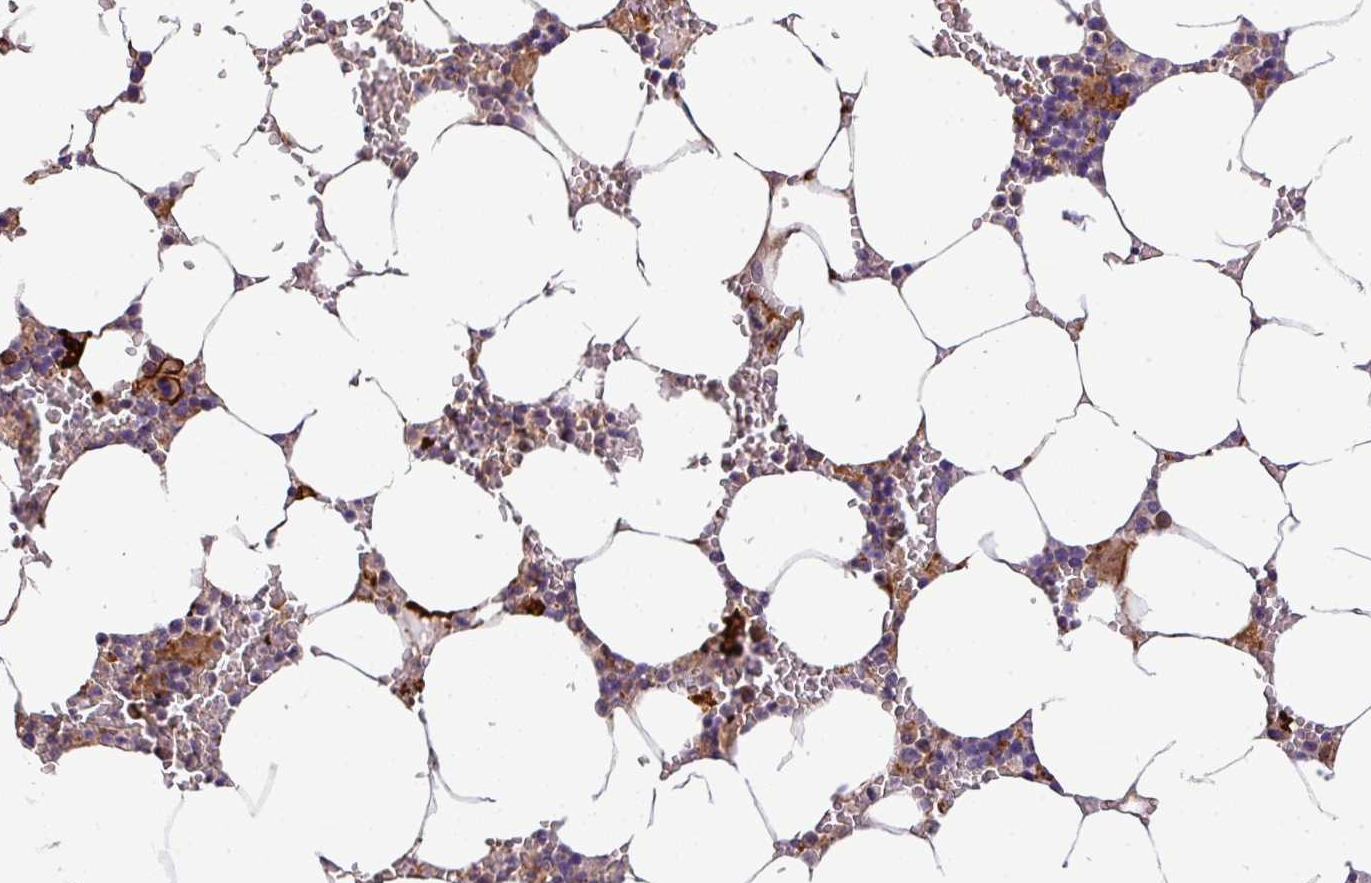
{"staining": {"intensity": "moderate", "quantity": "<25%", "location": "cytoplasmic/membranous"}, "tissue": "bone marrow", "cell_type": "Hematopoietic cells", "image_type": "normal", "snomed": [{"axis": "morphology", "description": "Normal tissue, NOS"}, {"axis": "topography", "description": "Bone marrow"}], "caption": "Immunohistochemistry (IHC) (DAB) staining of benign bone marrow shows moderate cytoplasmic/membranous protein expression in about <25% of hematopoietic cells. The staining was performed using DAB (3,3'-diaminobenzidine) to visualize the protein expression in brown, while the nuclei were stained in blue with hematoxylin (Magnification: 20x).", "gene": "CASS4", "patient": {"sex": "male", "age": 70}}